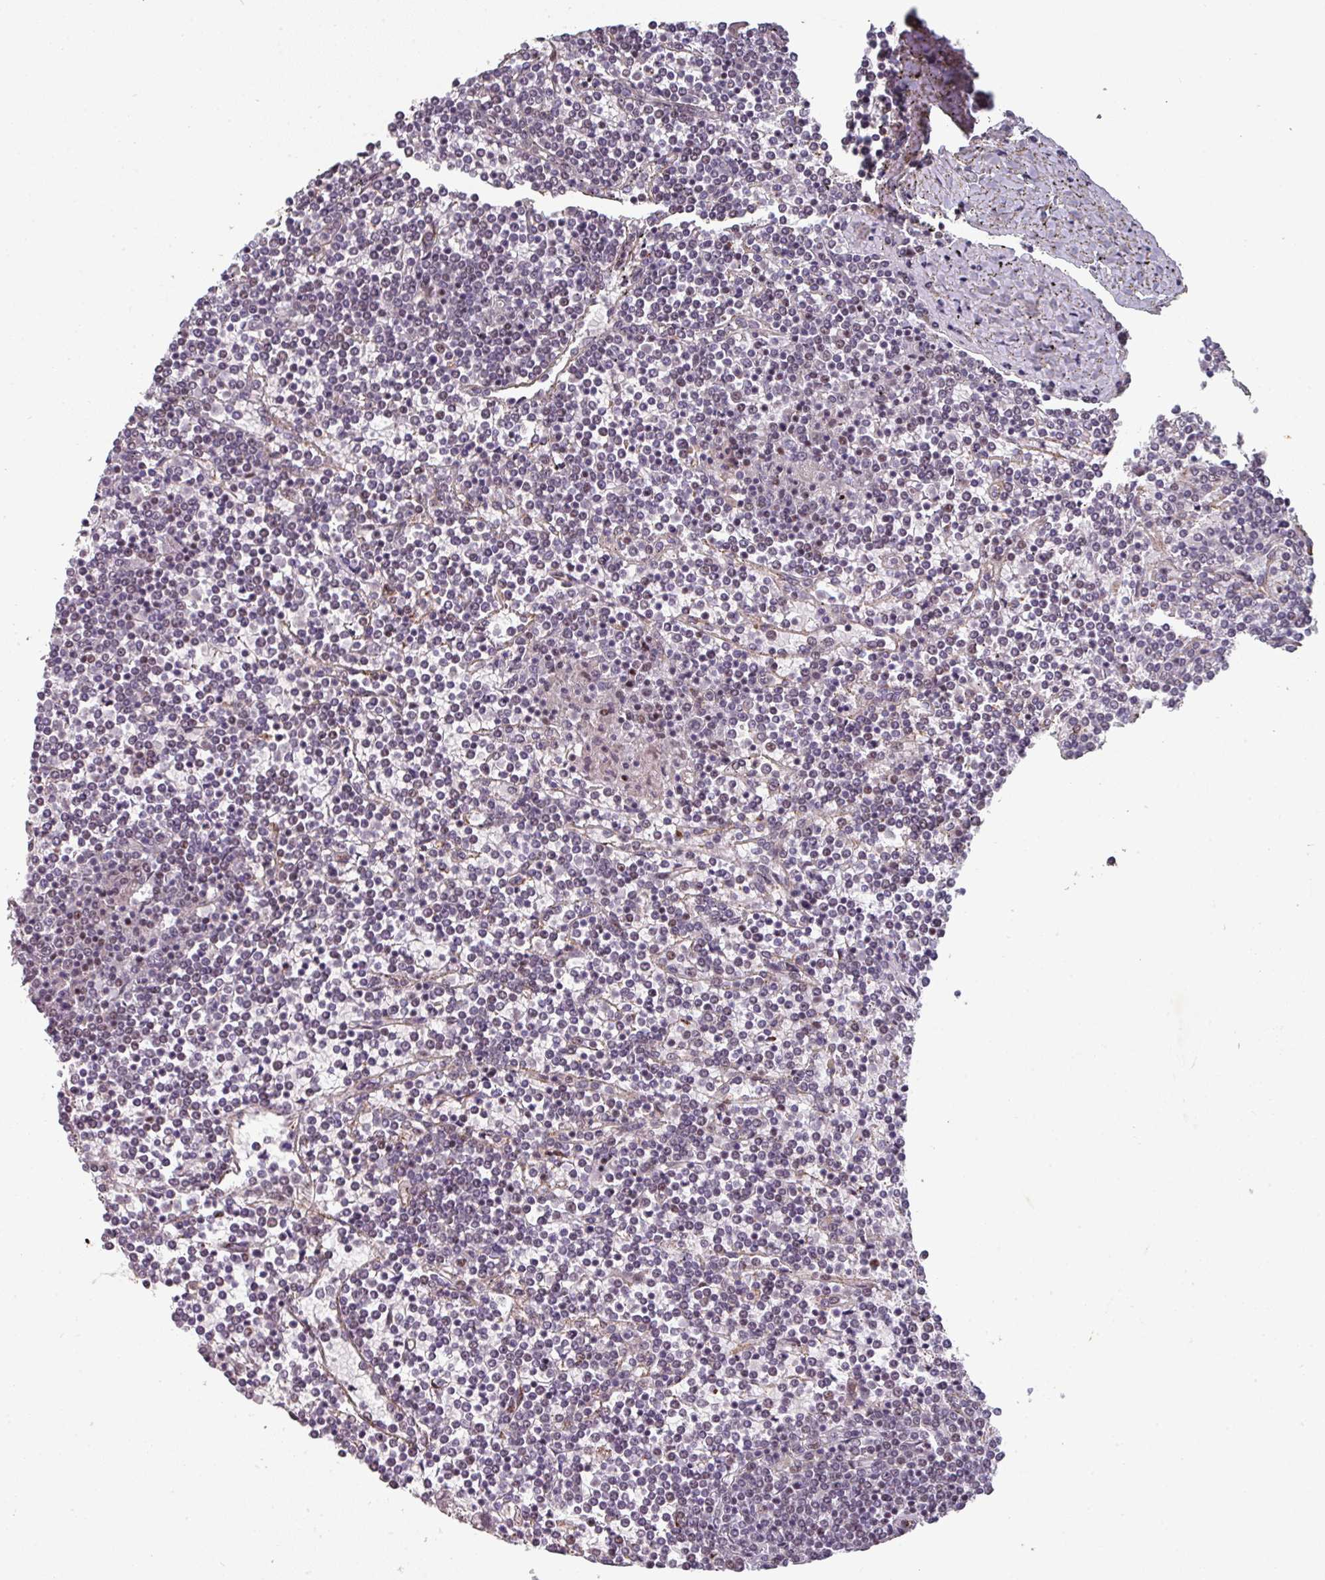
{"staining": {"intensity": "moderate", "quantity": "<25%", "location": "nuclear"}, "tissue": "lymphoma", "cell_type": "Tumor cells", "image_type": "cancer", "snomed": [{"axis": "morphology", "description": "Malignant lymphoma, non-Hodgkin's type, Low grade"}, {"axis": "topography", "description": "Spleen"}], "caption": "Lymphoma was stained to show a protein in brown. There is low levels of moderate nuclear positivity in about <25% of tumor cells.", "gene": "SIDT2", "patient": {"sex": "female", "age": 19}}